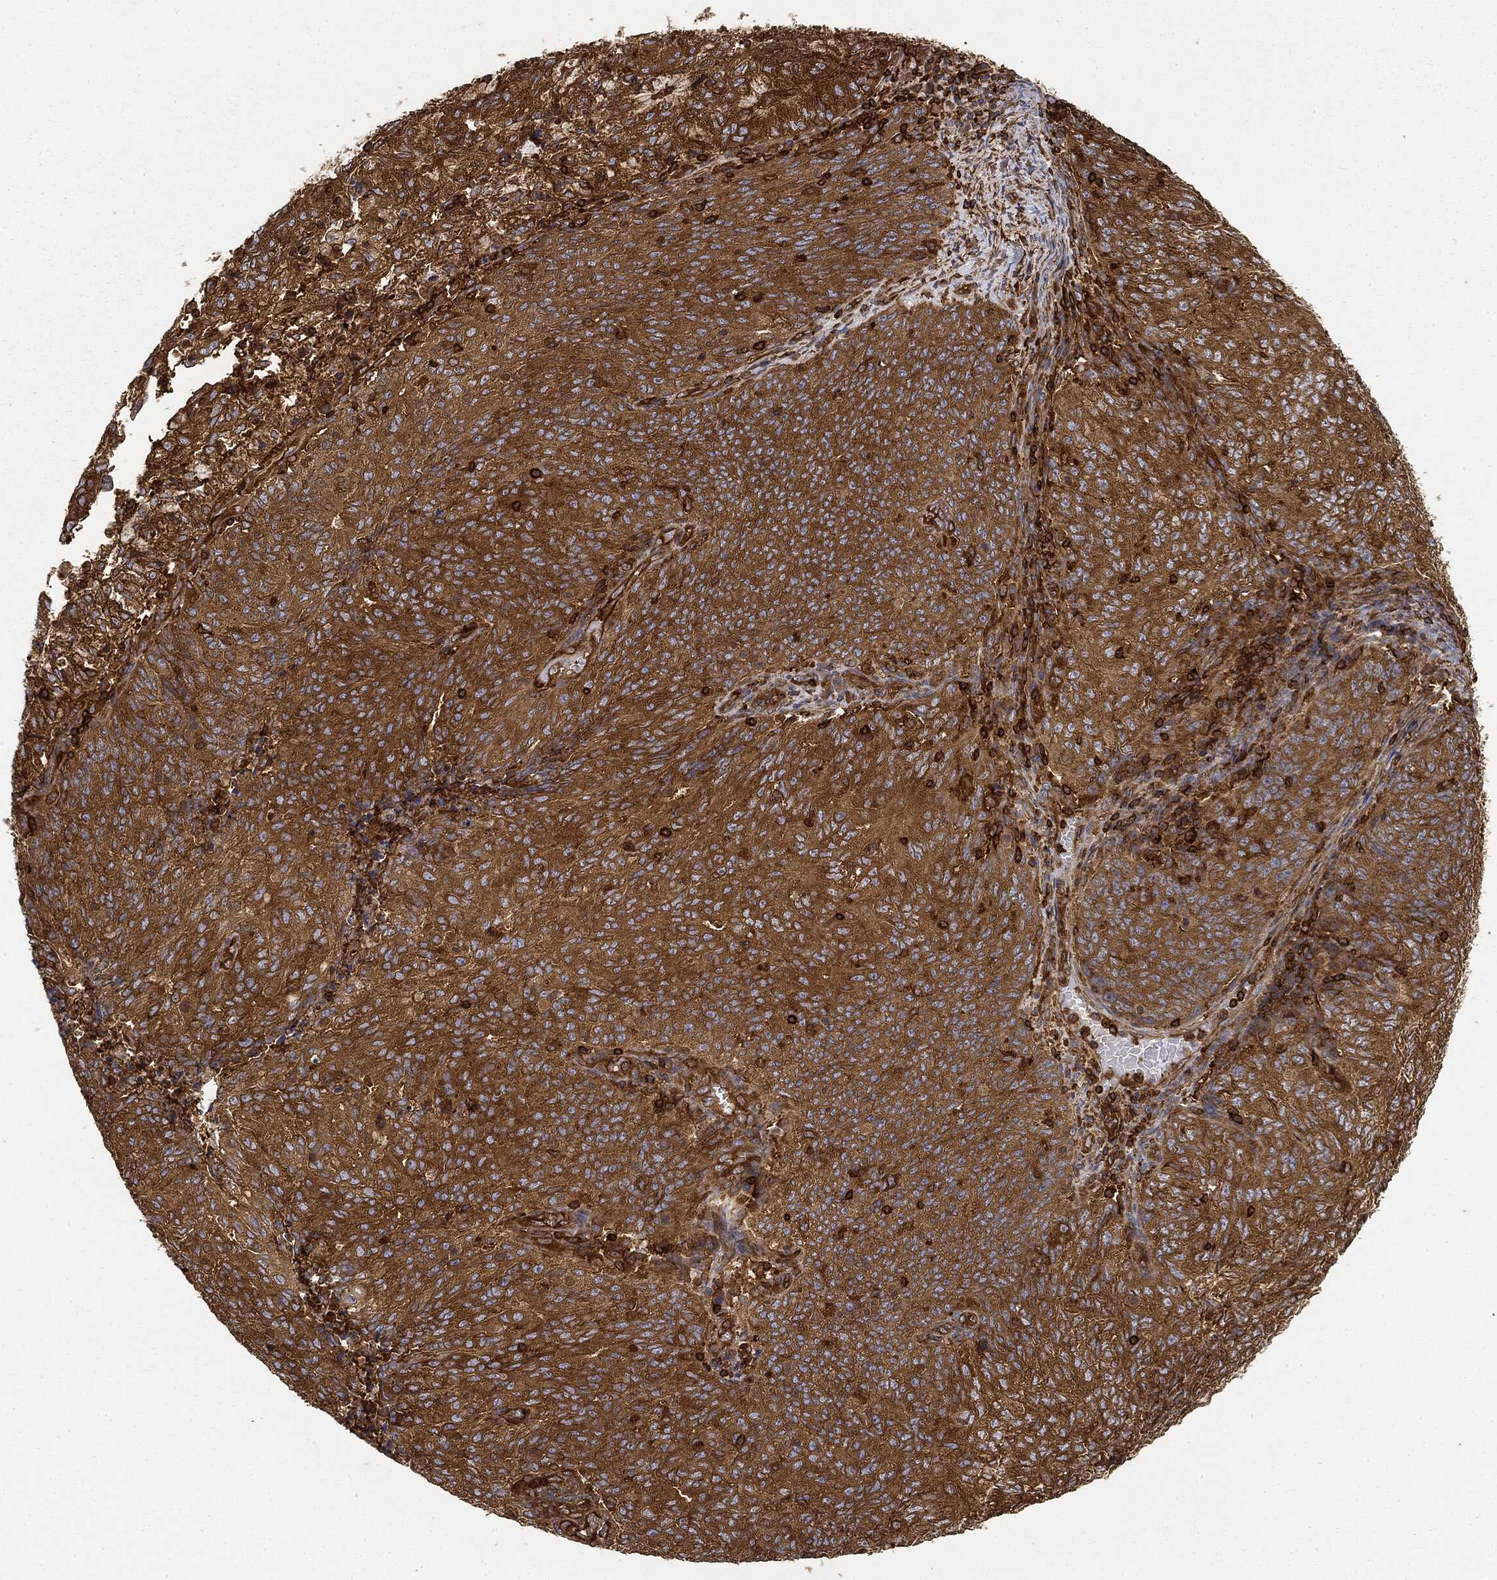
{"staining": {"intensity": "strong", "quantity": ">75%", "location": "cytoplasmic/membranous"}, "tissue": "endometrial cancer", "cell_type": "Tumor cells", "image_type": "cancer", "snomed": [{"axis": "morphology", "description": "Adenocarcinoma, NOS"}, {"axis": "topography", "description": "Endometrium"}], "caption": "IHC image of neoplastic tissue: adenocarcinoma (endometrial) stained using IHC demonstrates high levels of strong protein expression localized specifically in the cytoplasmic/membranous of tumor cells, appearing as a cytoplasmic/membranous brown color.", "gene": "WDR1", "patient": {"sex": "female", "age": 82}}